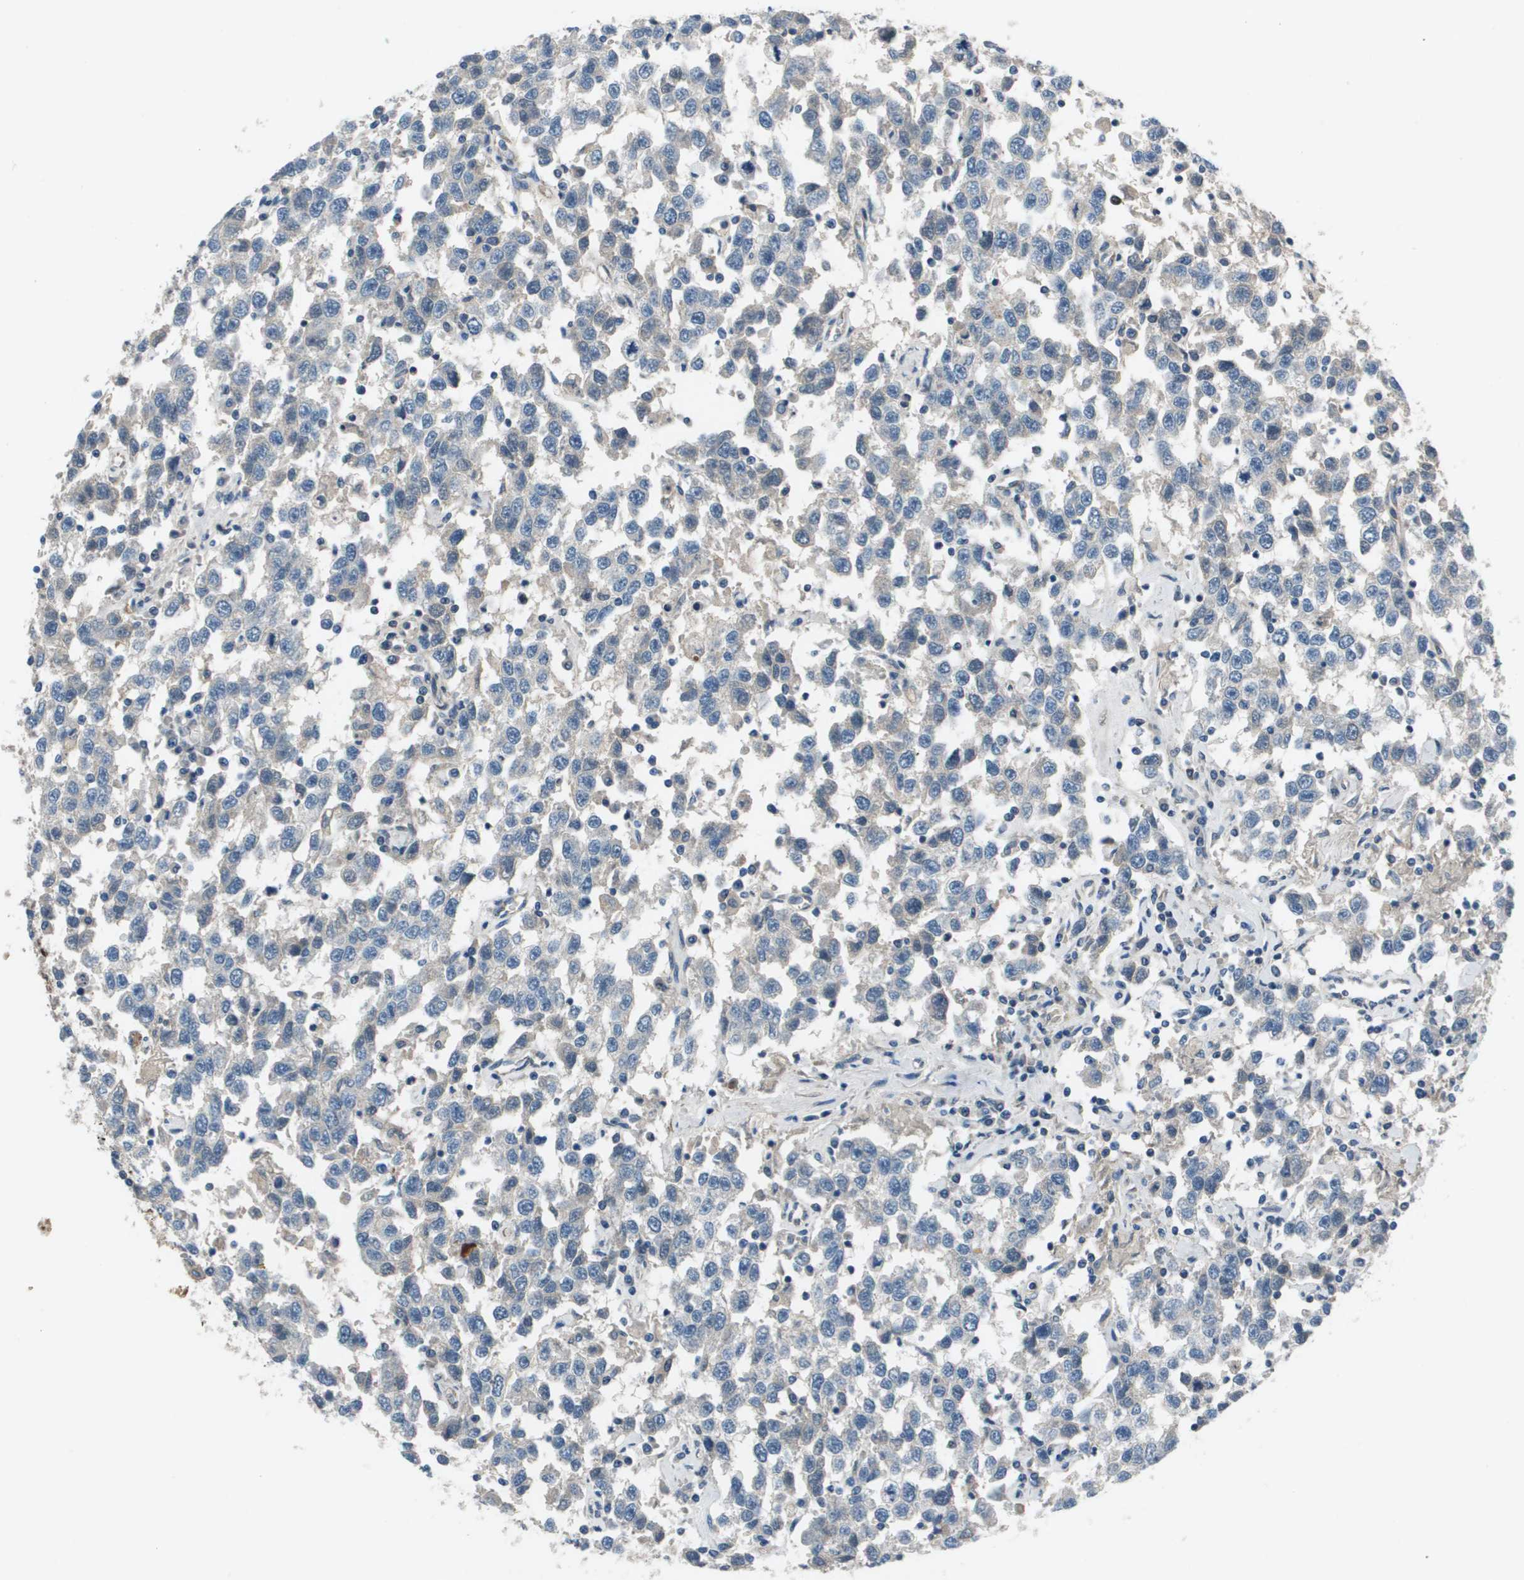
{"staining": {"intensity": "negative", "quantity": "none", "location": "none"}, "tissue": "testis cancer", "cell_type": "Tumor cells", "image_type": "cancer", "snomed": [{"axis": "morphology", "description": "Seminoma, NOS"}, {"axis": "topography", "description": "Testis"}], "caption": "Immunohistochemistry (IHC) photomicrograph of human testis cancer stained for a protein (brown), which displays no positivity in tumor cells.", "gene": "PCOLCE", "patient": {"sex": "male", "age": 41}}